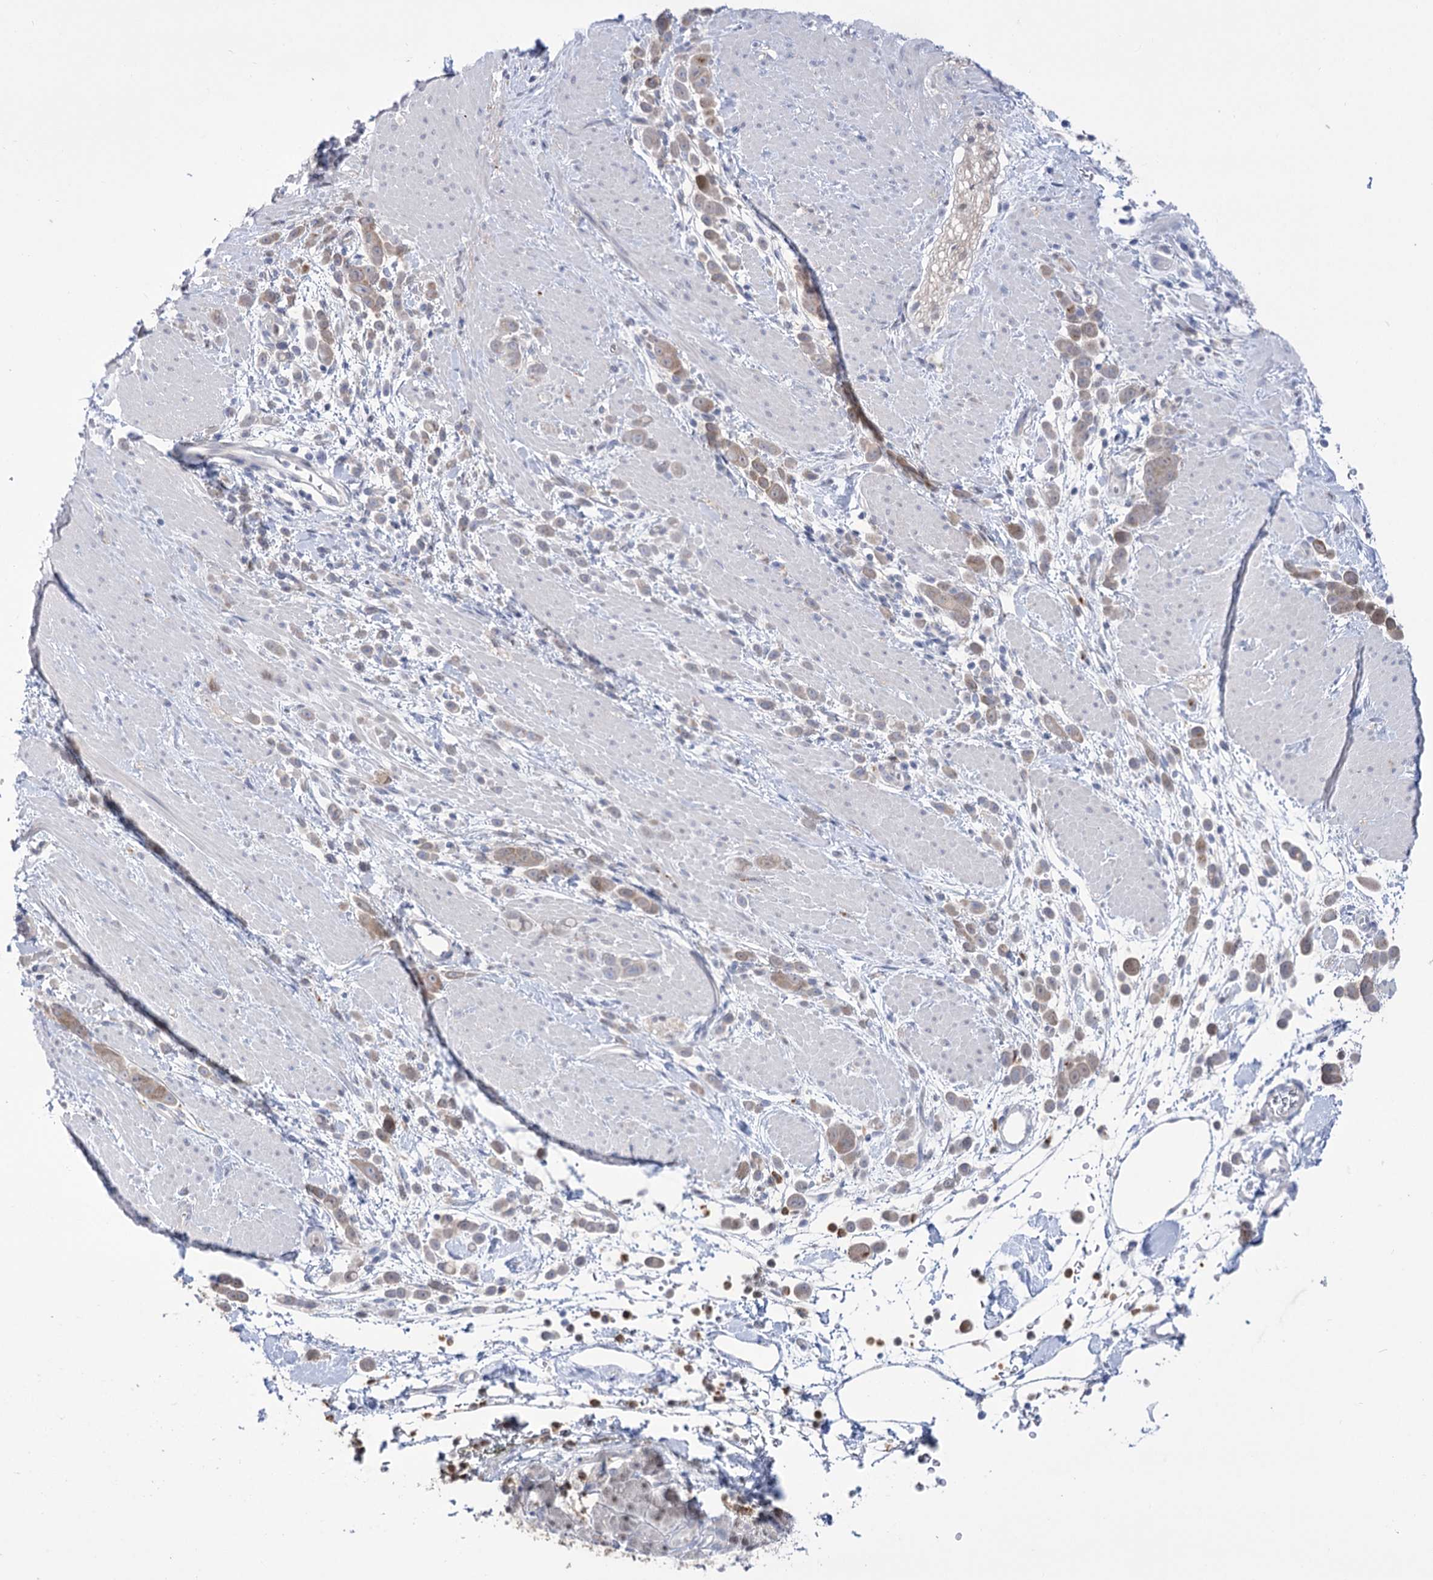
{"staining": {"intensity": "weak", "quantity": ">75%", "location": "cytoplasmic/membranous"}, "tissue": "pancreatic cancer", "cell_type": "Tumor cells", "image_type": "cancer", "snomed": [{"axis": "morphology", "description": "Normal tissue, NOS"}, {"axis": "morphology", "description": "Adenocarcinoma, NOS"}, {"axis": "topography", "description": "Pancreas"}], "caption": "This is an image of immunohistochemistry staining of pancreatic cancer (adenocarcinoma), which shows weak staining in the cytoplasmic/membranous of tumor cells.", "gene": "SIAE", "patient": {"sex": "female", "age": 64}}